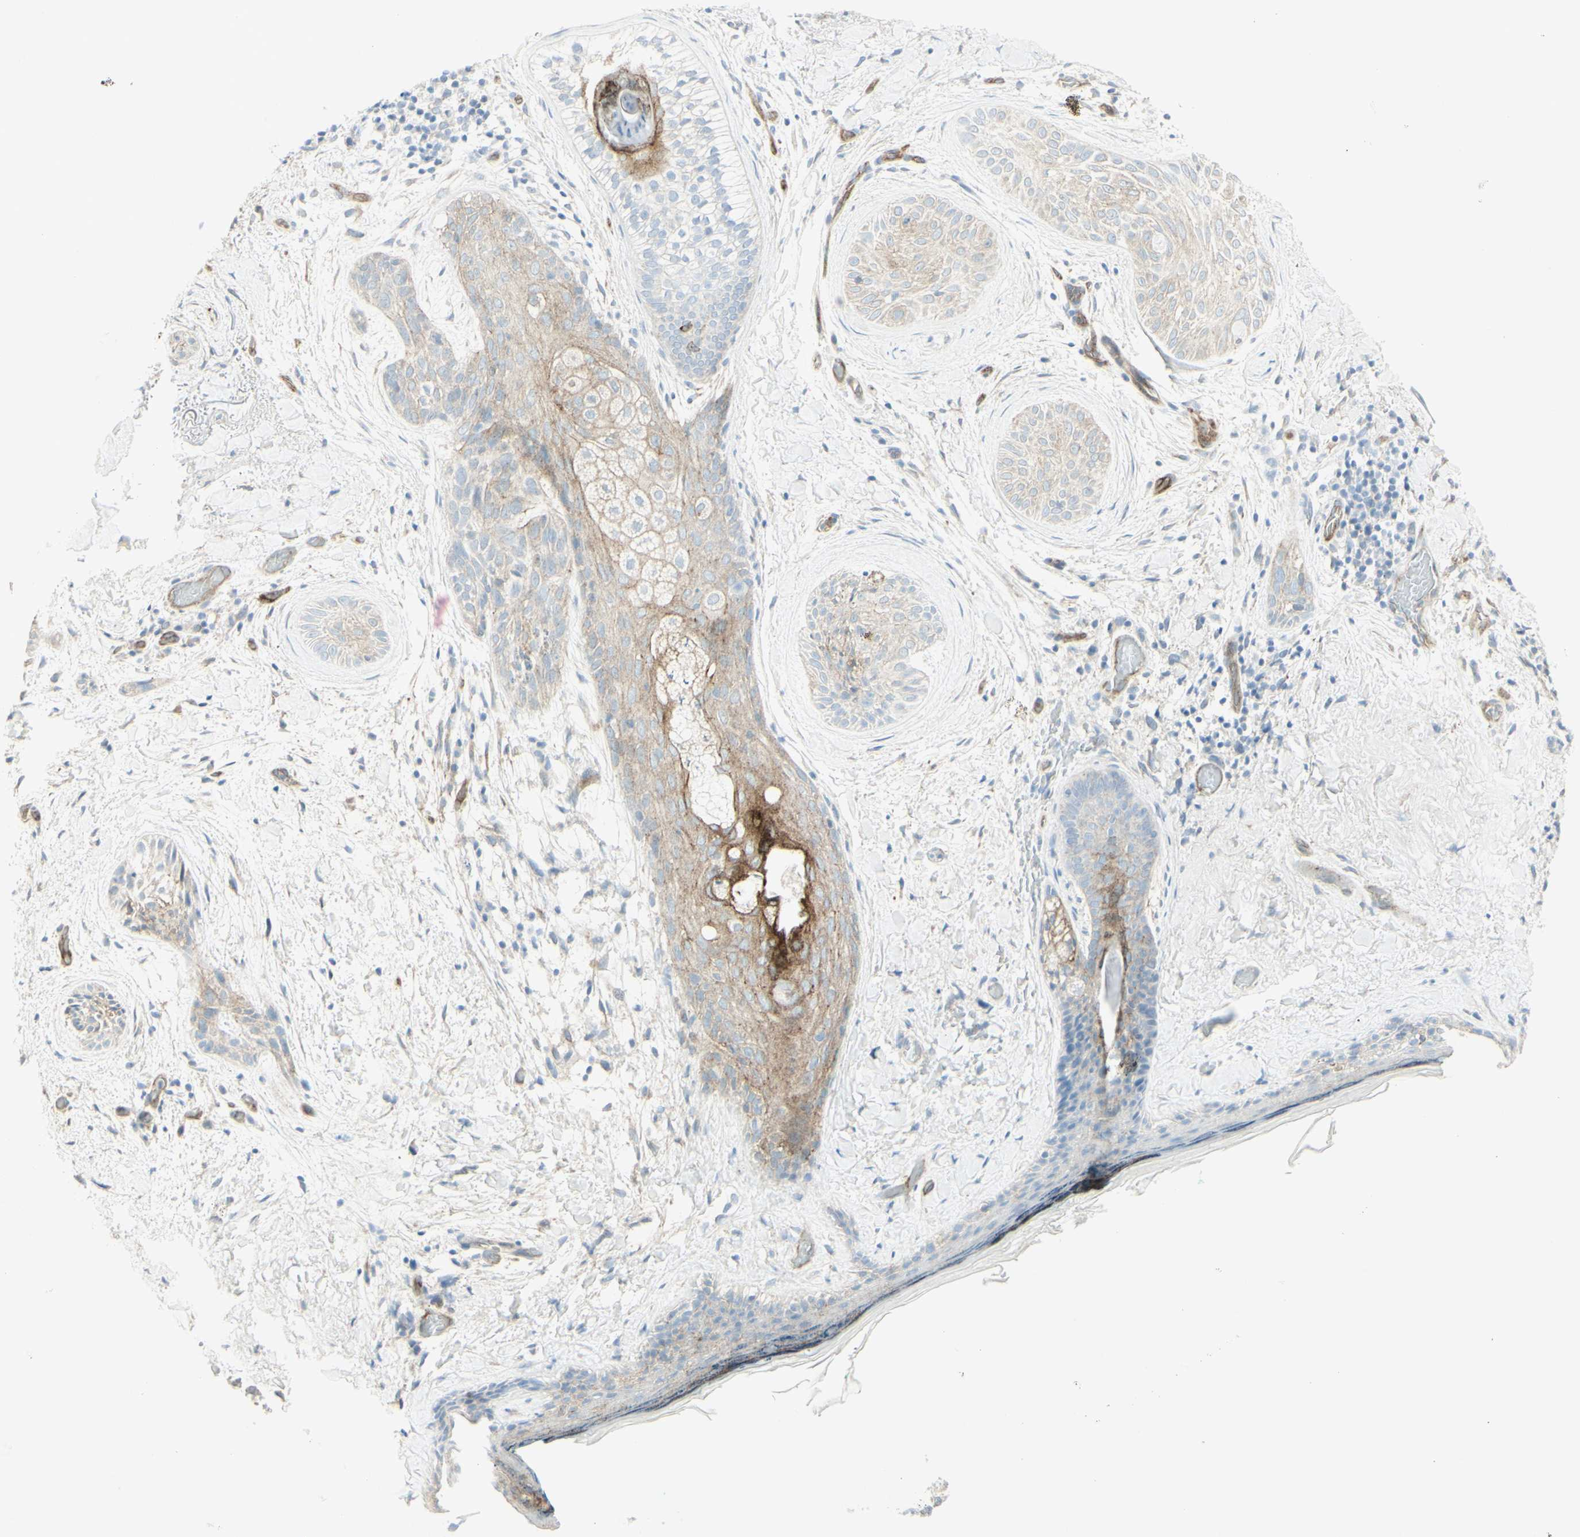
{"staining": {"intensity": "weak", "quantity": "25%-75%", "location": "cytoplasmic/membranous"}, "tissue": "skin cancer", "cell_type": "Tumor cells", "image_type": "cancer", "snomed": [{"axis": "morphology", "description": "Normal tissue, NOS"}, {"axis": "morphology", "description": "Basal cell carcinoma"}, {"axis": "topography", "description": "Skin"}], "caption": "Human basal cell carcinoma (skin) stained with a protein marker demonstrates weak staining in tumor cells.", "gene": "MYO6", "patient": {"sex": "female", "age": 71}}